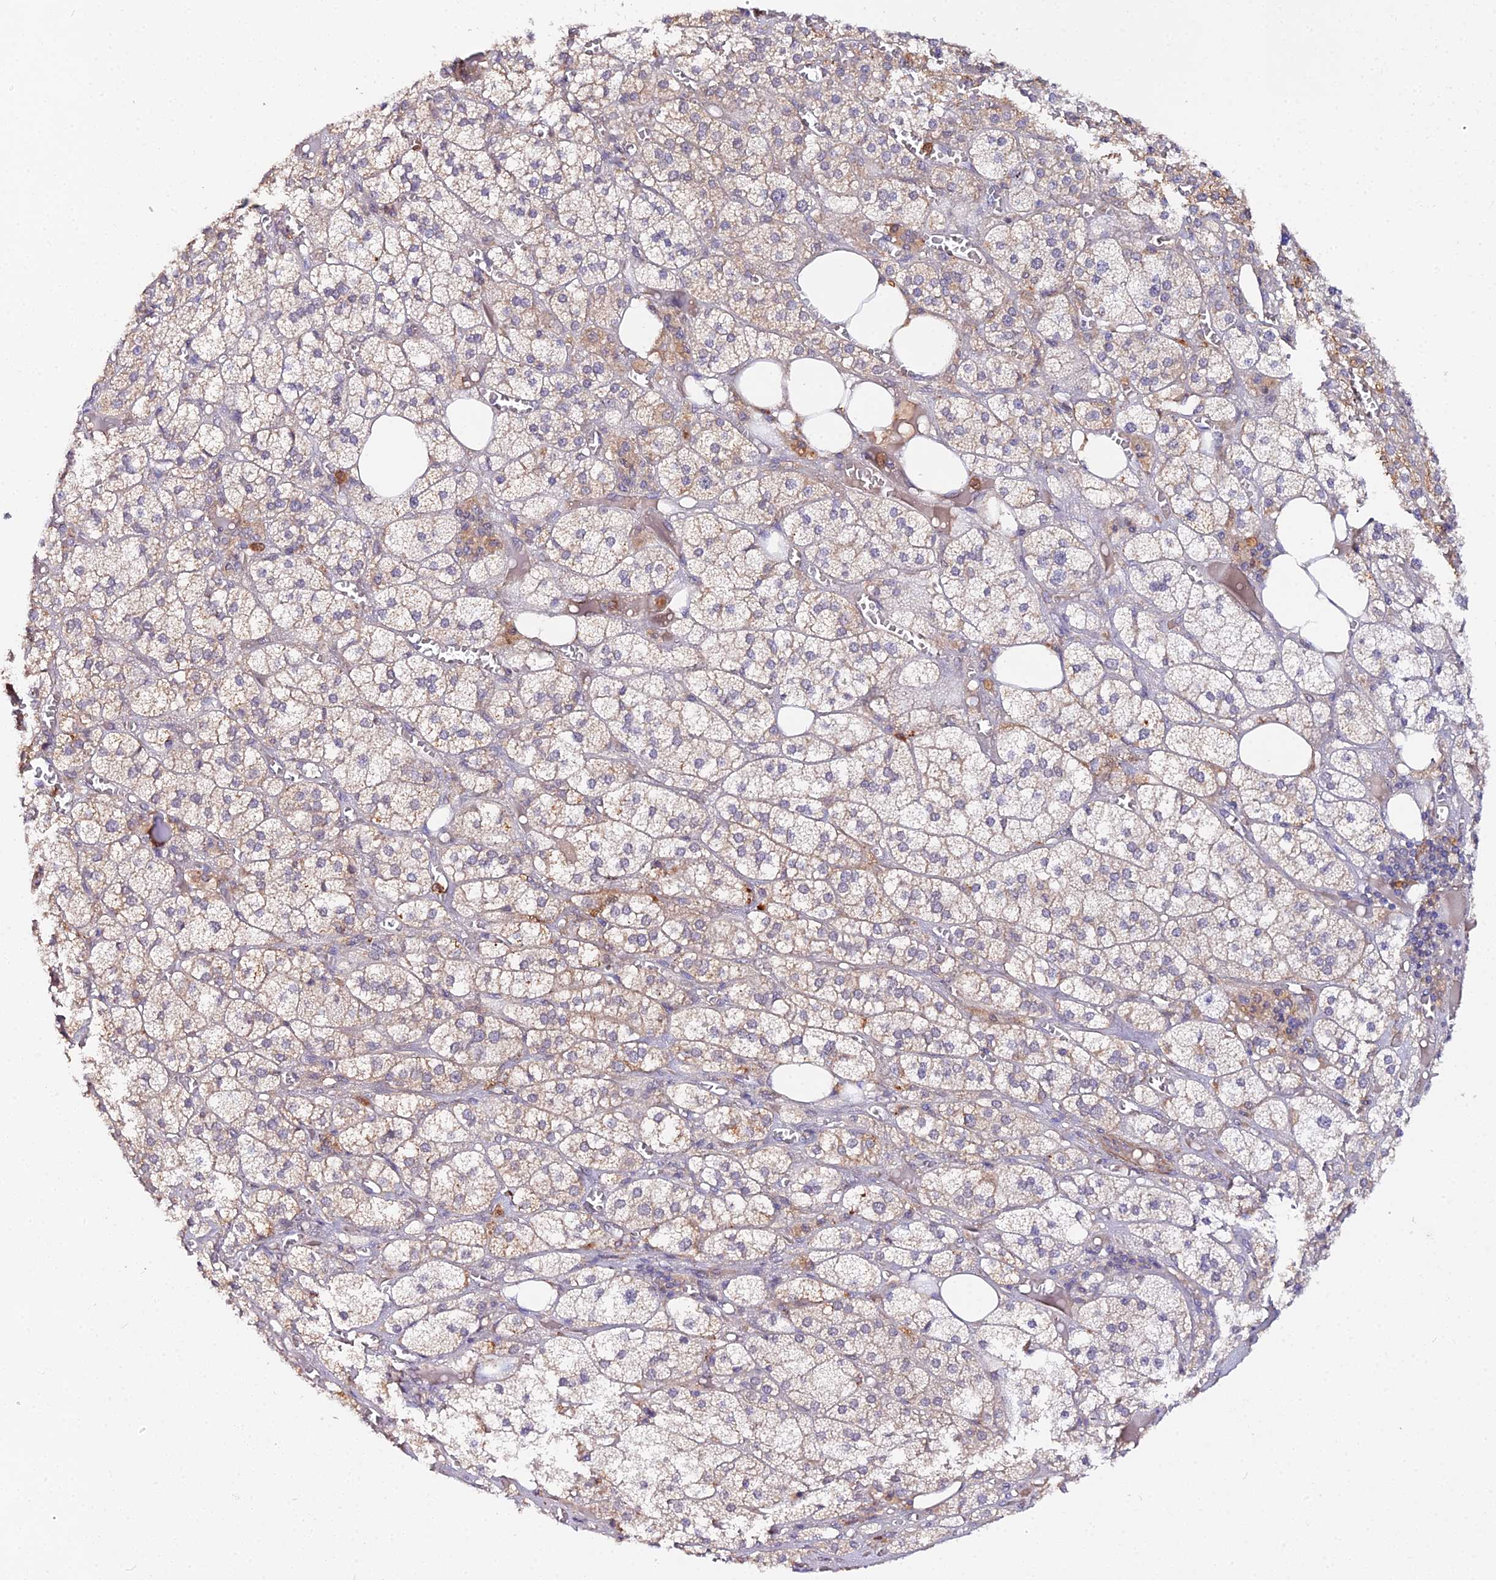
{"staining": {"intensity": "moderate", "quantity": ">75%", "location": "cytoplasmic/membranous"}, "tissue": "adrenal gland", "cell_type": "Glandular cells", "image_type": "normal", "snomed": [{"axis": "morphology", "description": "Normal tissue, NOS"}, {"axis": "topography", "description": "Adrenal gland"}], "caption": "Protein staining shows moderate cytoplasmic/membranous positivity in approximately >75% of glandular cells in unremarkable adrenal gland.", "gene": "TRIM26", "patient": {"sex": "female", "age": 61}}